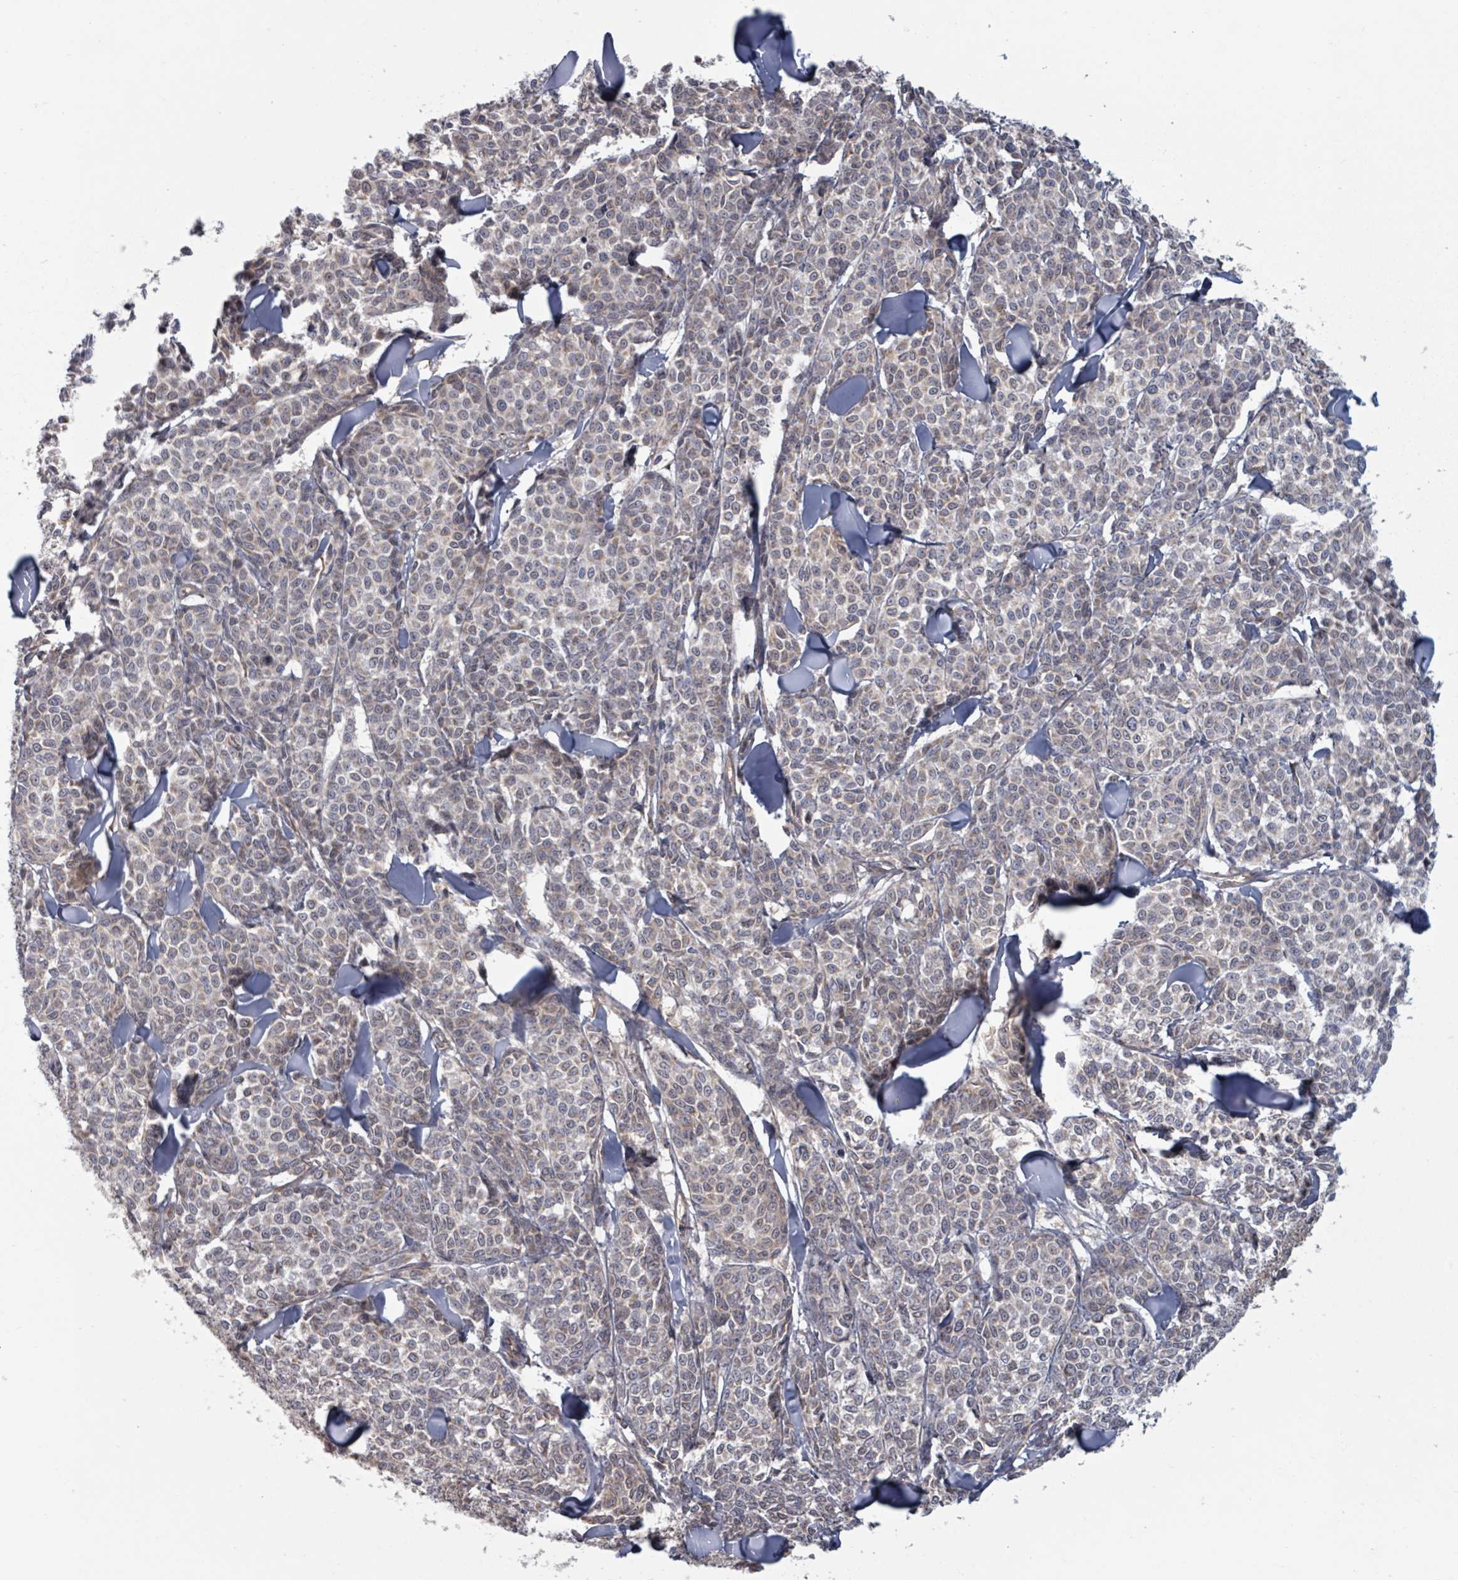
{"staining": {"intensity": "moderate", "quantity": "<25%", "location": "cytoplasmic/membranous"}, "tissue": "melanoma", "cell_type": "Tumor cells", "image_type": "cancer", "snomed": [{"axis": "morphology", "description": "Malignant melanoma, NOS"}, {"axis": "topography", "description": "Skin"}], "caption": "A brown stain highlights moderate cytoplasmic/membranous staining of a protein in human malignant melanoma tumor cells. The staining was performed using DAB to visualize the protein expression in brown, while the nuclei were stained in blue with hematoxylin (Magnification: 20x).", "gene": "FKBP1A", "patient": {"sex": "male", "age": 46}}